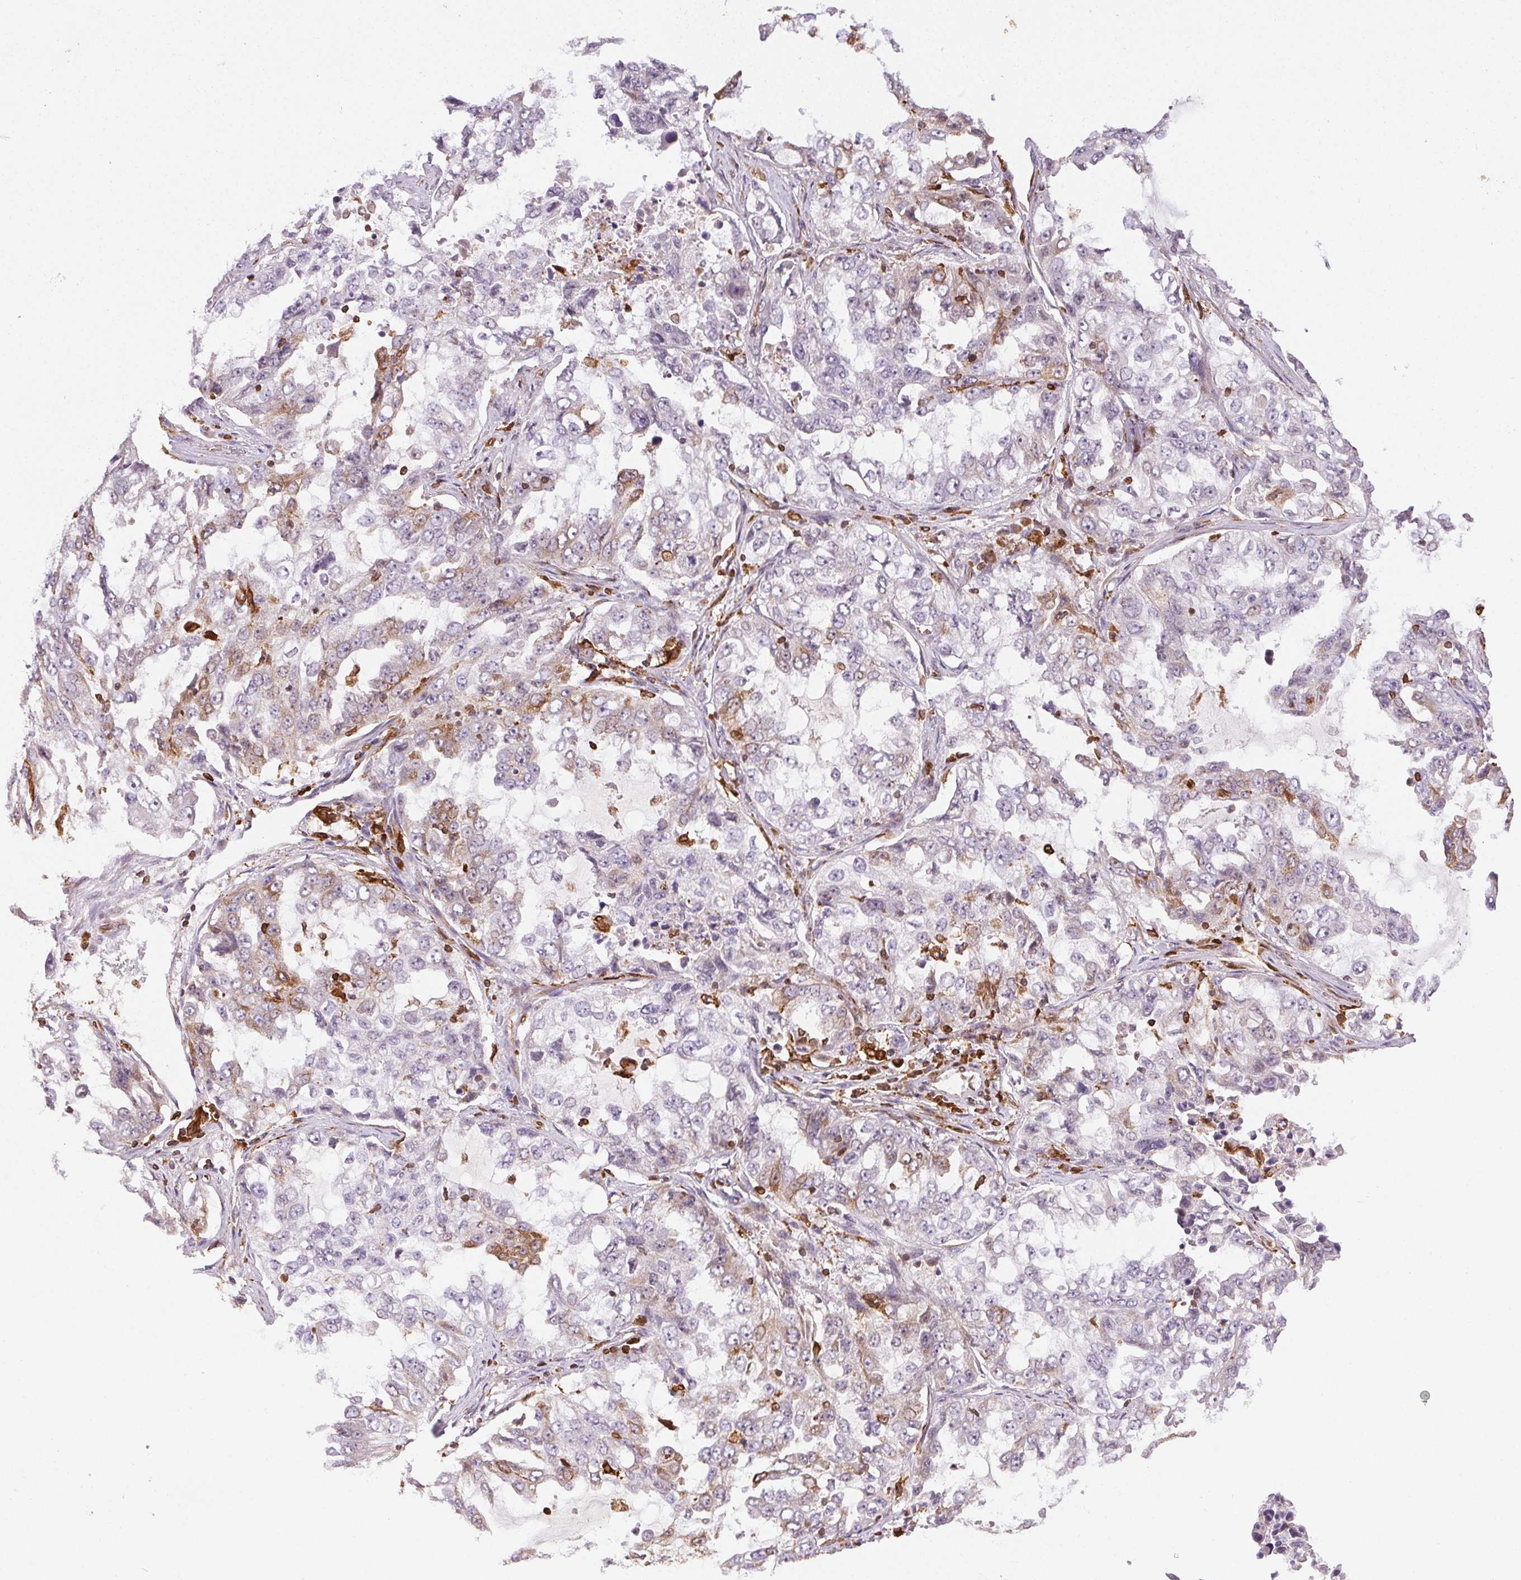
{"staining": {"intensity": "weak", "quantity": "<25%", "location": "cytoplasmic/membranous"}, "tissue": "lung cancer", "cell_type": "Tumor cells", "image_type": "cancer", "snomed": [{"axis": "morphology", "description": "Adenocarcinoma, NOS"}, {"axis": "topography", "description": "Lung"}], "caption": "DAB immunohistochemical staining of human adenocarcinoma (lung) reveals no significant staining in tumor cells. (Brightfield microscopy of DAB immunohistochemistry at high magnification).", "gene": "RNASET2", "patient": {"sex": "female", "age": 61}}